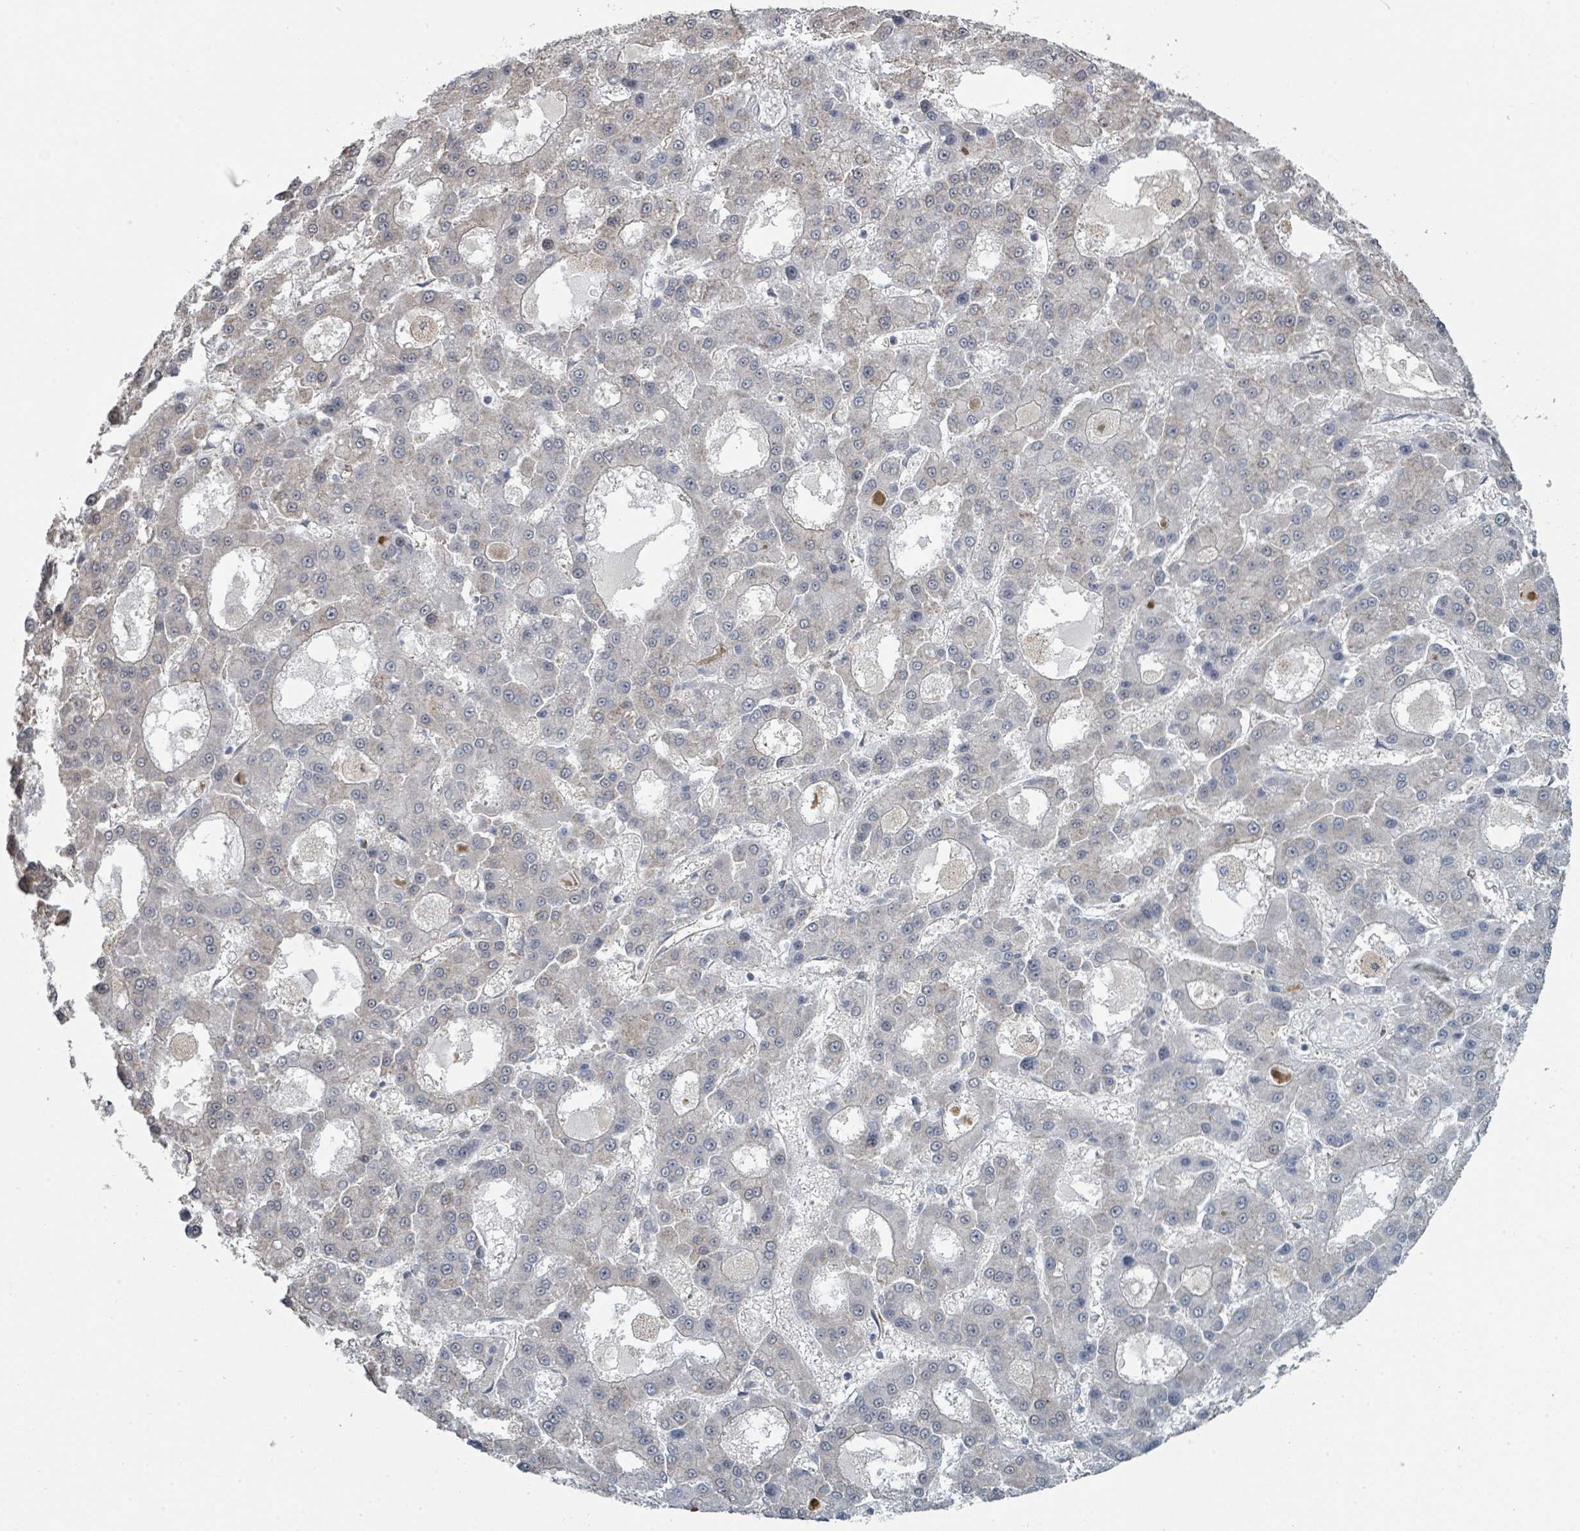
{"staining": {"intensity": "negative", "quantity": "none", "location": "none"}, "tissue": "liver cancer", "cell_type": "Tumor cells", "image_type": "cancer", "snomed": [{"axis": "morphology", "description": "Carcinoma, Hepatocellular, NOS"}, {"axis": "topography", "description": "Liver"}], "caption": "DAB immunohistochemical staining of liver cancer displays no significant positivity in tumor cells. The staining was performed using DAB to visualize the protein expression in brown, while the nuclei were stained in blue with hematoxylin (Magnification: 20x).", "gene": "PSMG2", "patient": {"sex": "male", "age": 70}}